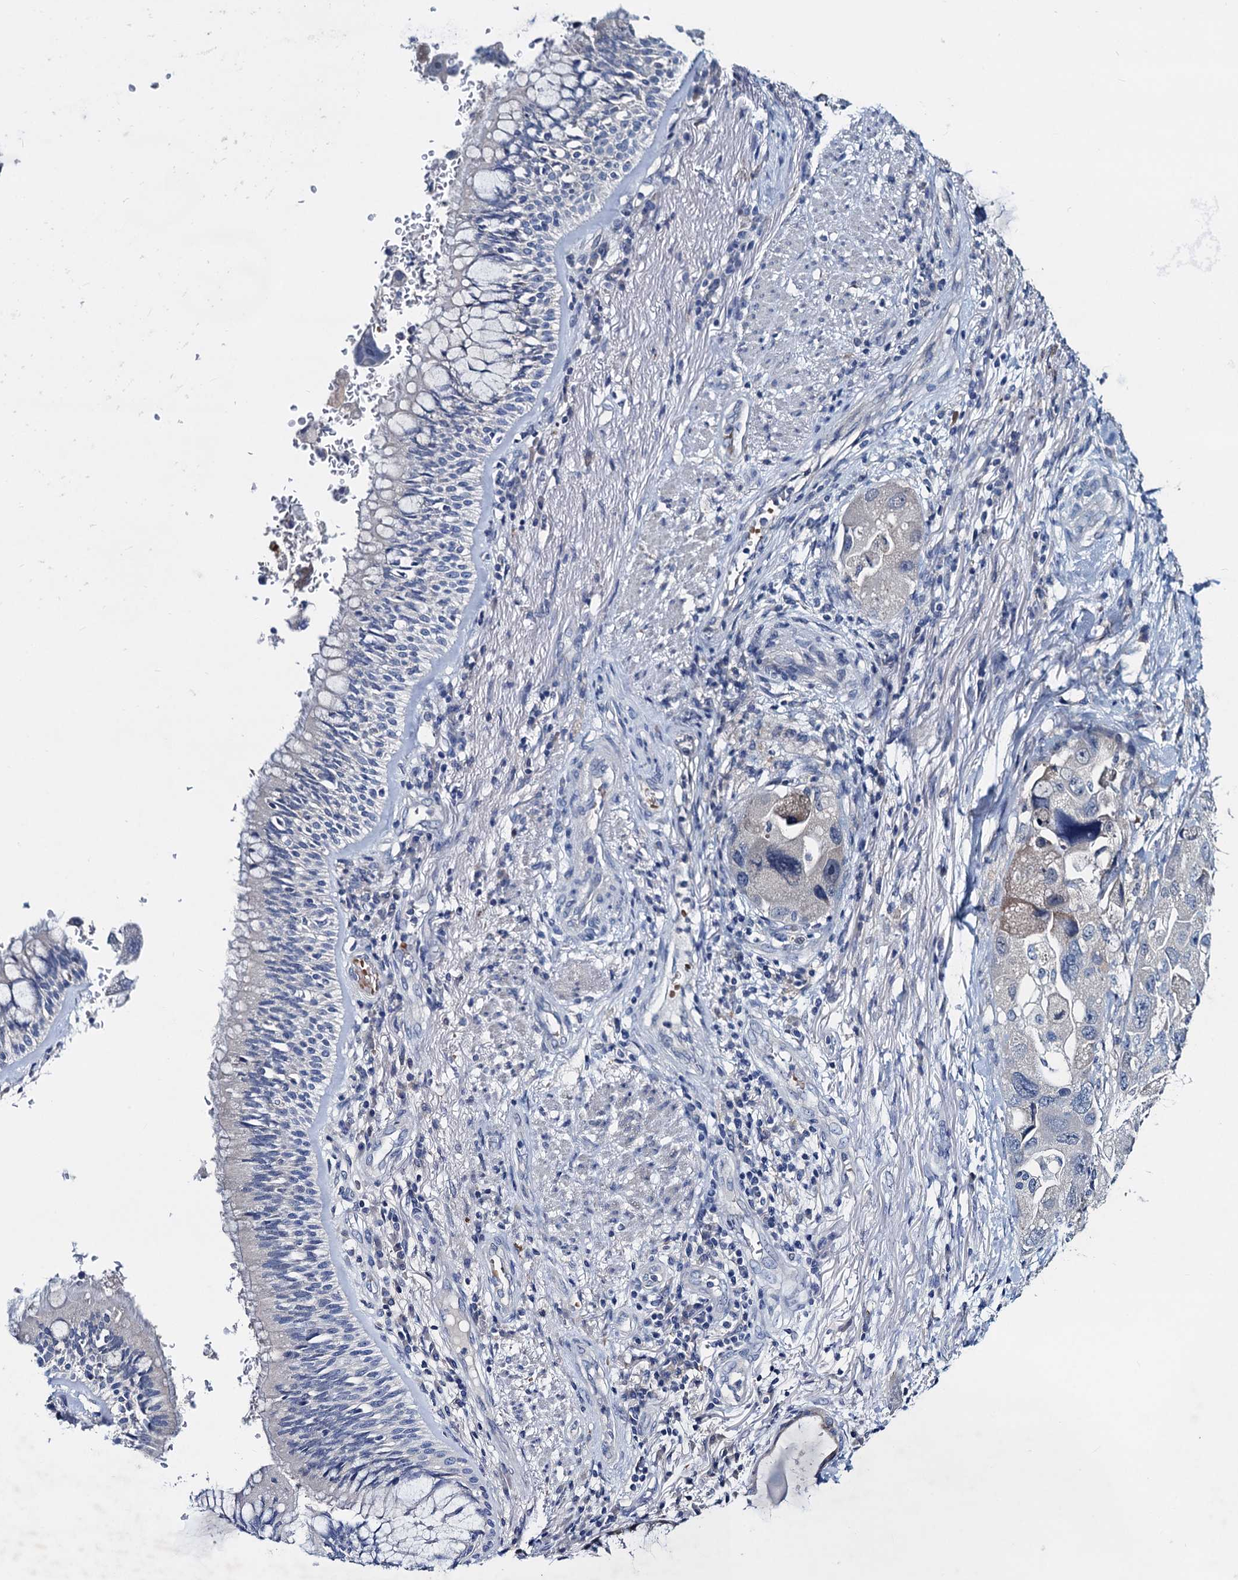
{"staining": {"intensity": "negative", "quantity": "none", "location": "none"}, "tissue": "lung cancer", "cell_type": "Tumor cells", "image_type": "cancer", "snomed": [{"axis": "morphology", "description": "Adenocarcinoma, NOS"}, {"axis": "topography", "description": "Lung"}], "caption": "There is no significant positivity in tumor cells of adenocarcinoma (lung).", "gene": "RTKN2", "patient": {"sex": "female", "age": 54}}